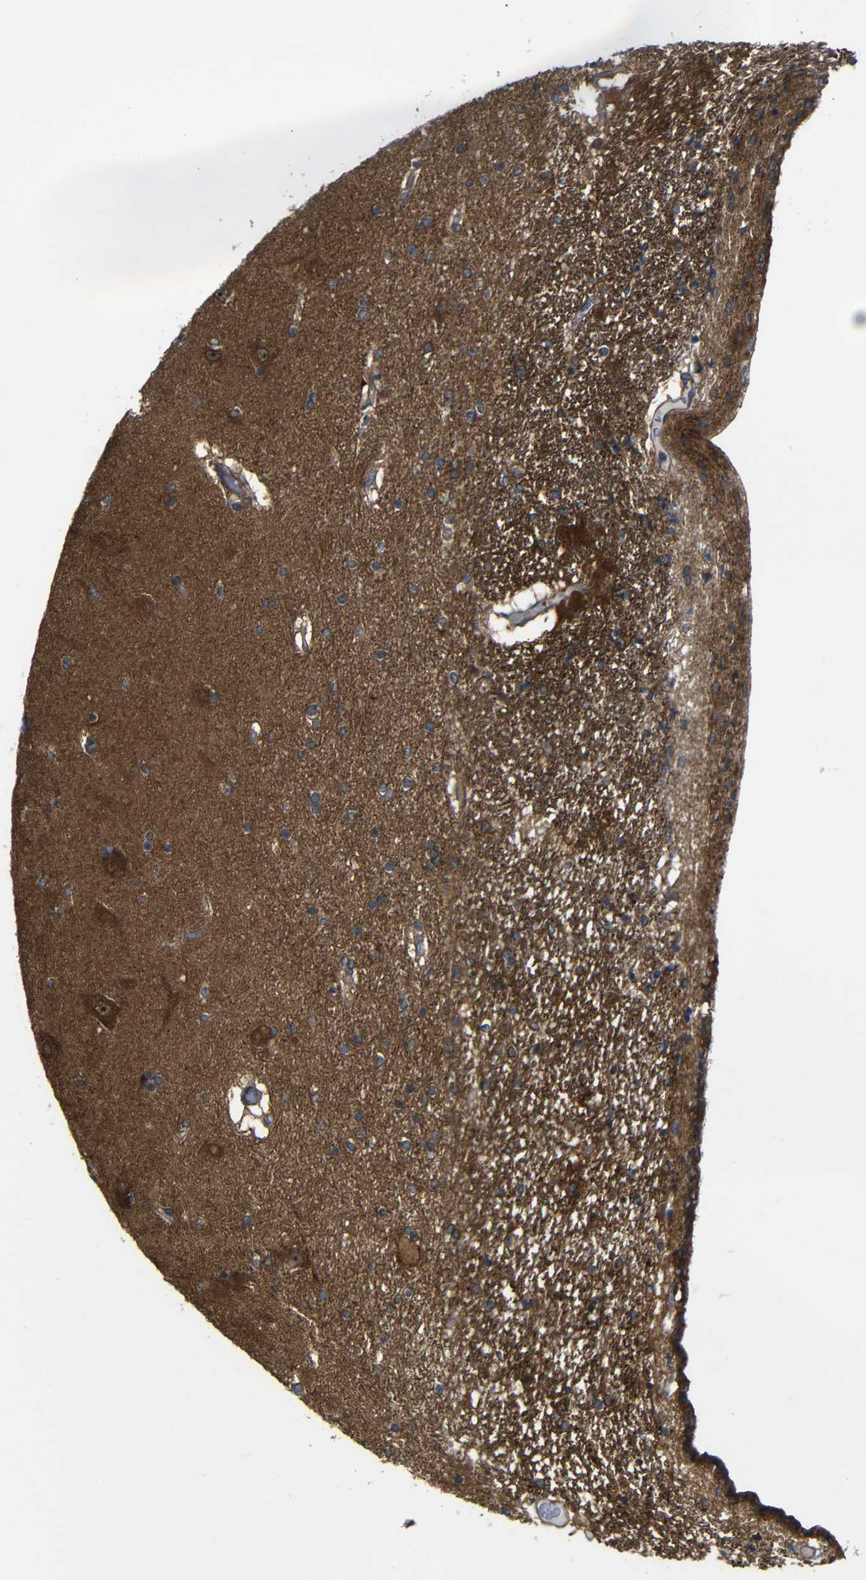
{"staining": {"intensity": "negative", "quantity": "none", "location": "none"}, "tissue": "hippocampus", "cell_type": "Glial cells", "image_type": "normal", "snomed": [{"axis": "morphology", "description": "Normal tissue, NOS"}, {"axis": "topography", "description": "Hippocampus"}], "caption": "DAB immunohistochemical staining of unremarkable human hippocampus shows no significant positivity in glial cells. (DAB immunohistochemistry (IHC) with hematoxylin counter stain).", "gene": "P3H2", "patient": {"sex": "female", "age": 54}}